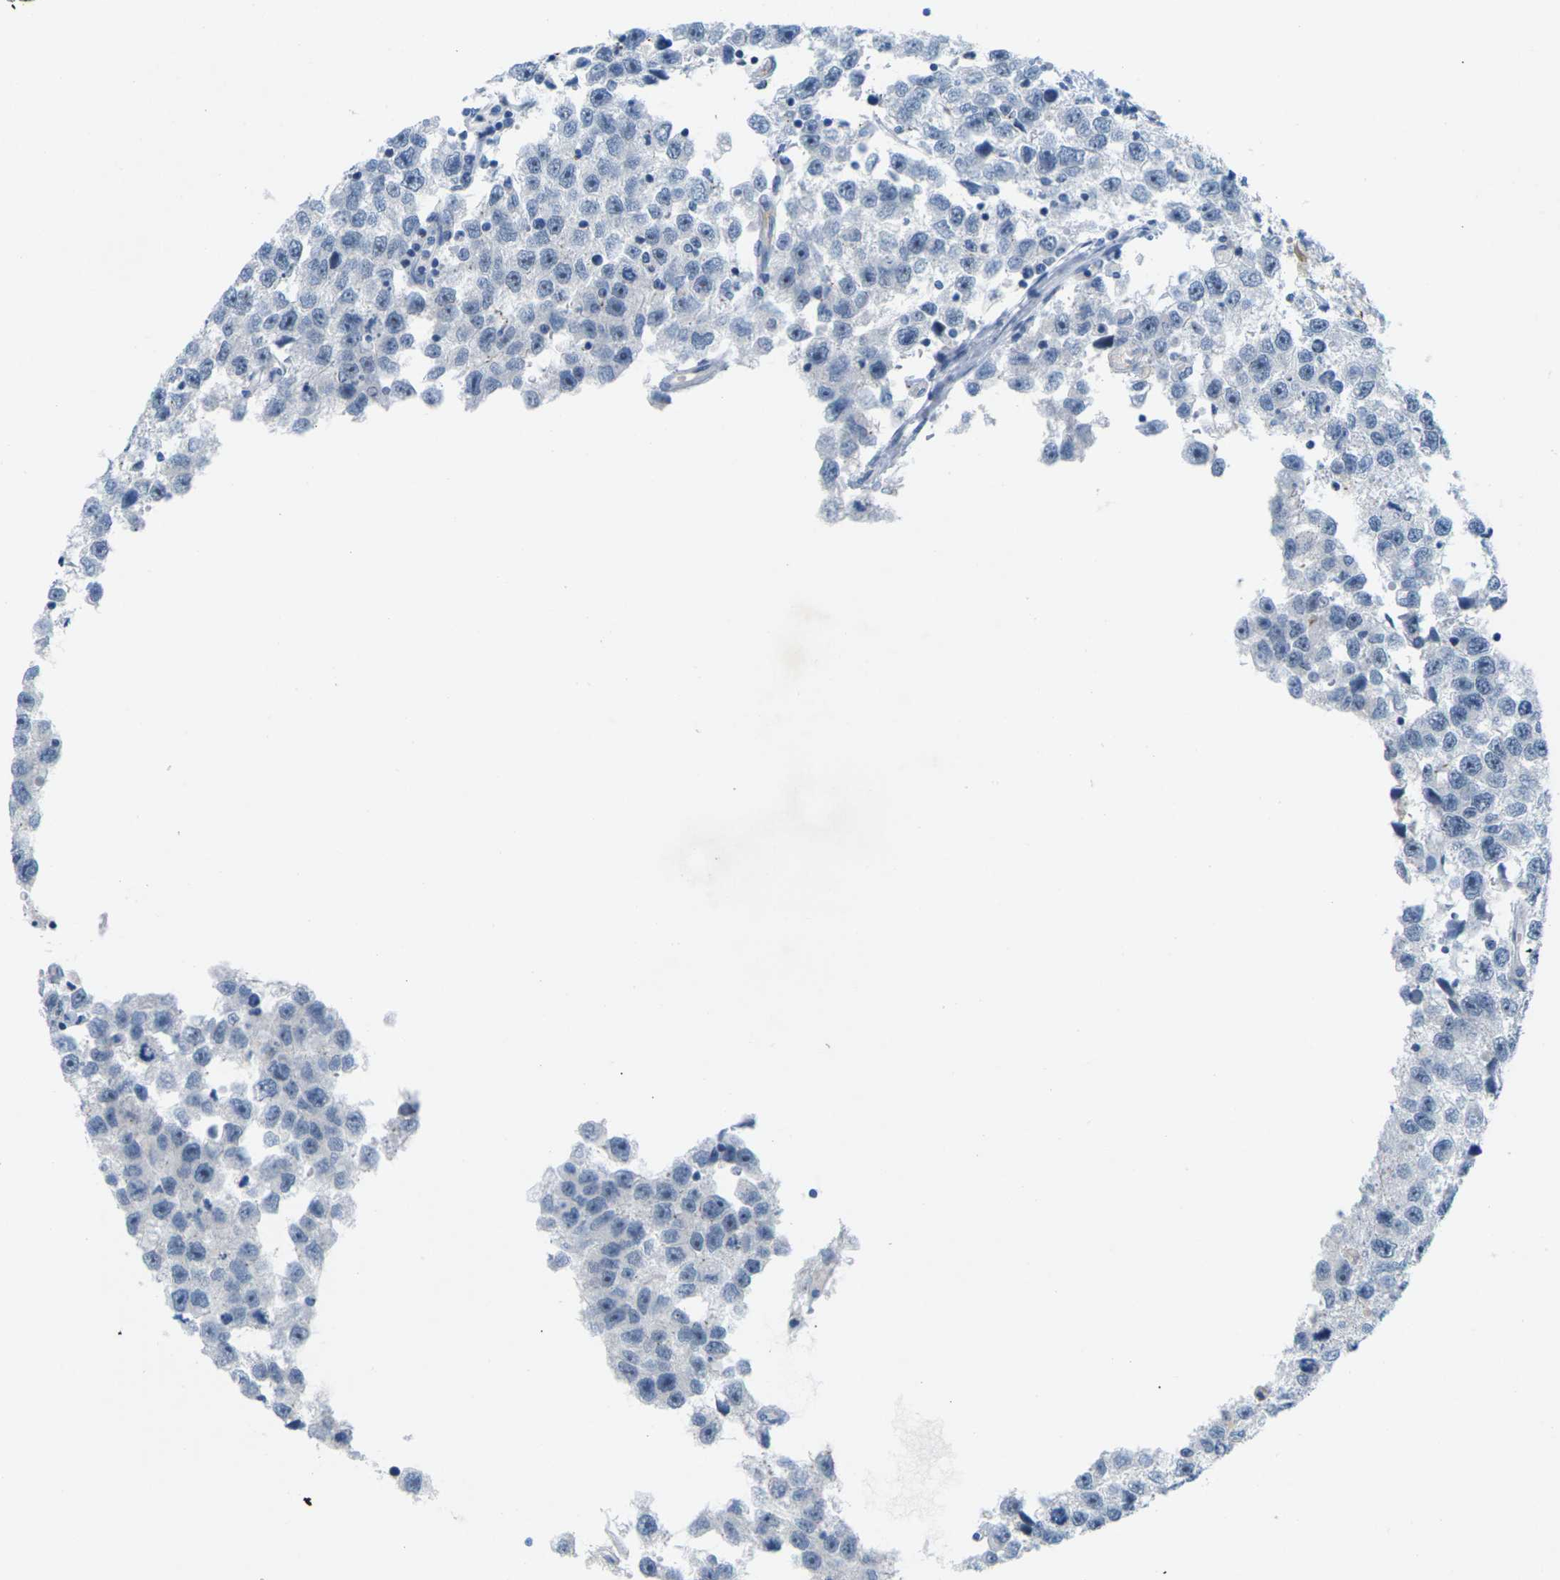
{"staining": {"intensity": "negative", "quantity": "none", "location": "none"}, "tissue": "testis cancer", "cell_type": "Tumor cells", "image_type": "cancer", "snomed": [{"axis": "morphology", "description": "Seminoma, NOS"}, {"axis": "topography", "description": "Testis"}], "caption": "High power microscopy image of an IHC micrograph of testis seminoma, revealing no significant staining in tumor cells. (DAB (3,3'-diaminobenzidine) immunohistochemistry (IHC), high magnification).", "gene": "CLDN3", "patient": {"sex": "male", "age": 33}}